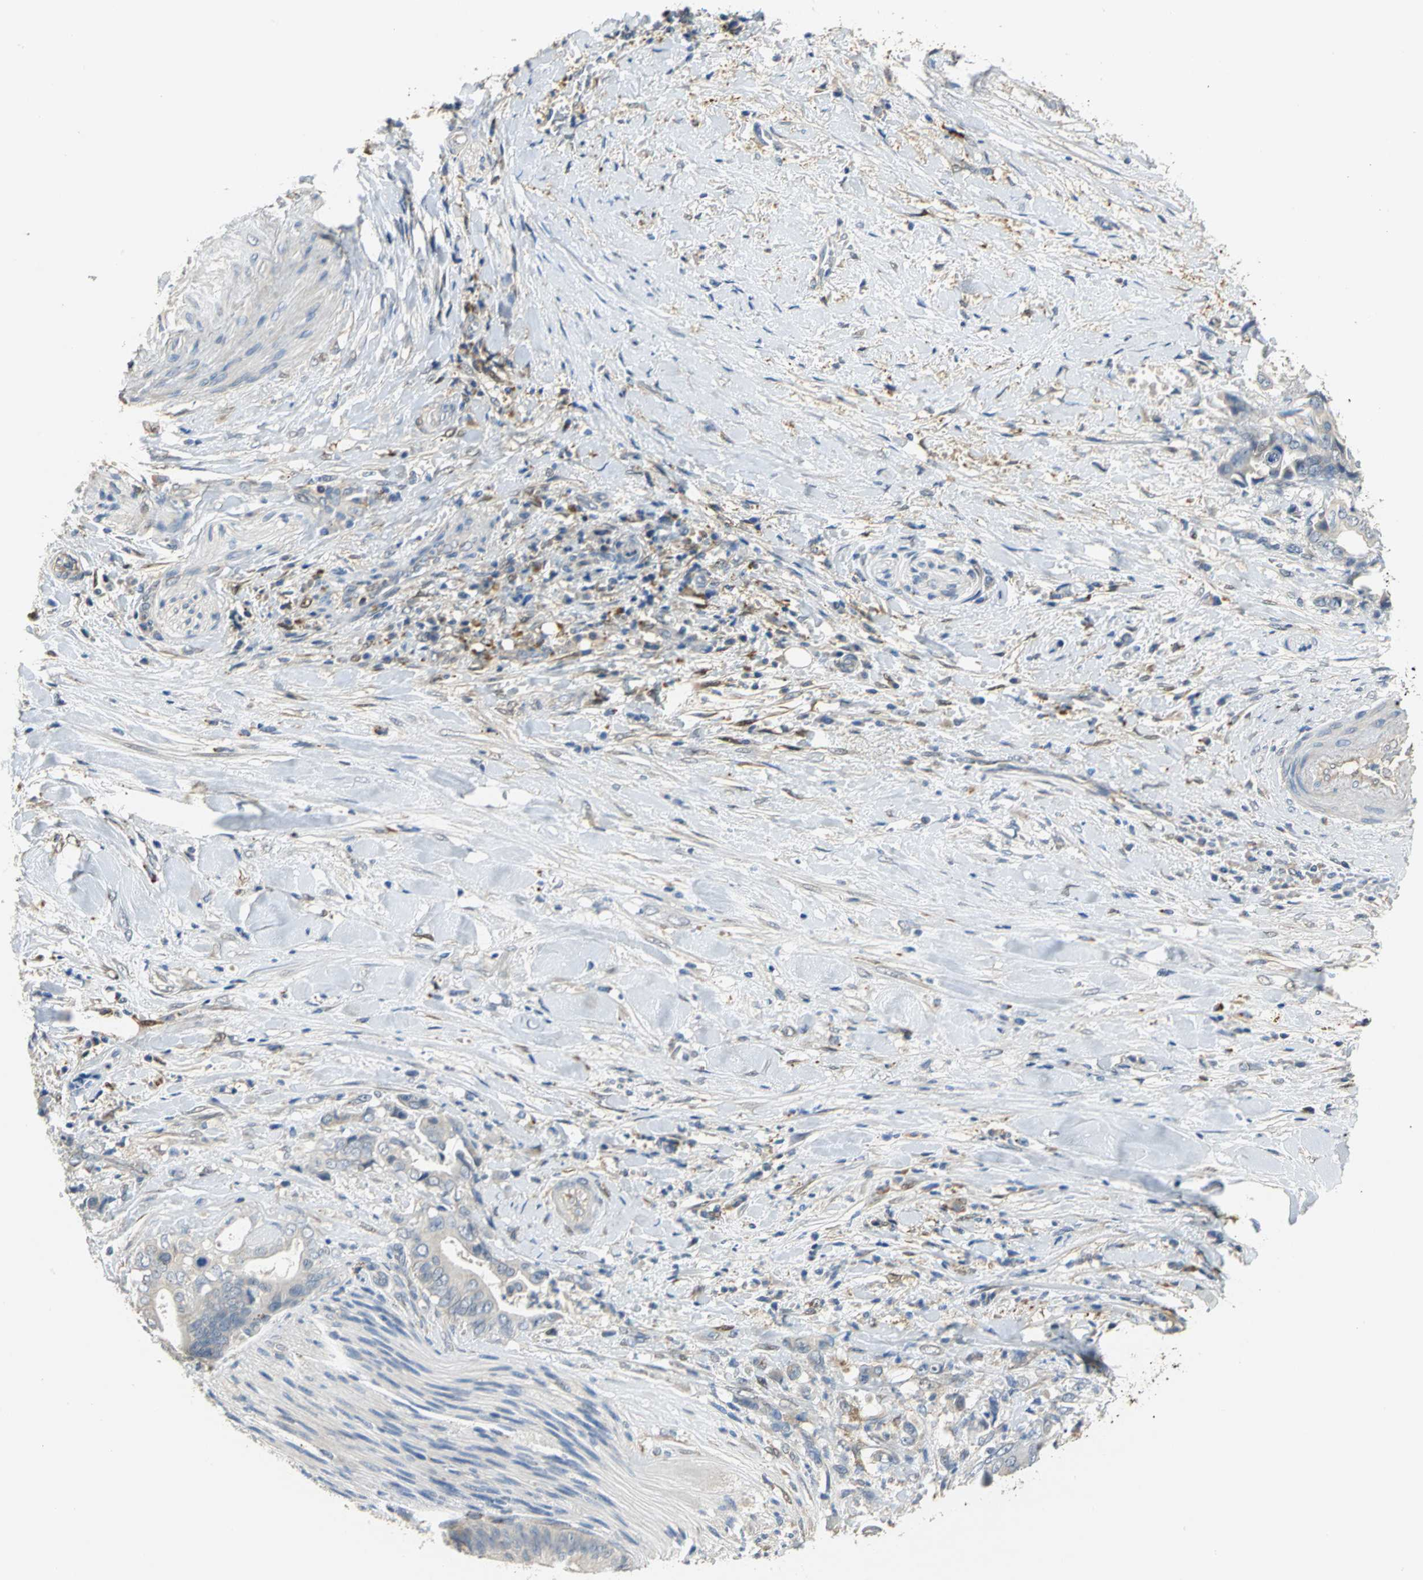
{"staining": {"intensity": "negative", "quantity": "none", "location": "none"}, "tissue": "liver cancer", "cell_type": "Tumor cells", "image_type": "cancer", "snomed": [{"axis": "morphology", "description": "Cholangiocarcinoma"}, {"axis": "topography", "description": "Liver"}], "caption": "Immunohistochemistry (IHC) photomicrograph of liver cancer stained for a protein (brown), which displays no expression in tumor cells.", "gene": "IL17RB", "patient": {"sex": "male", "age": 58}}